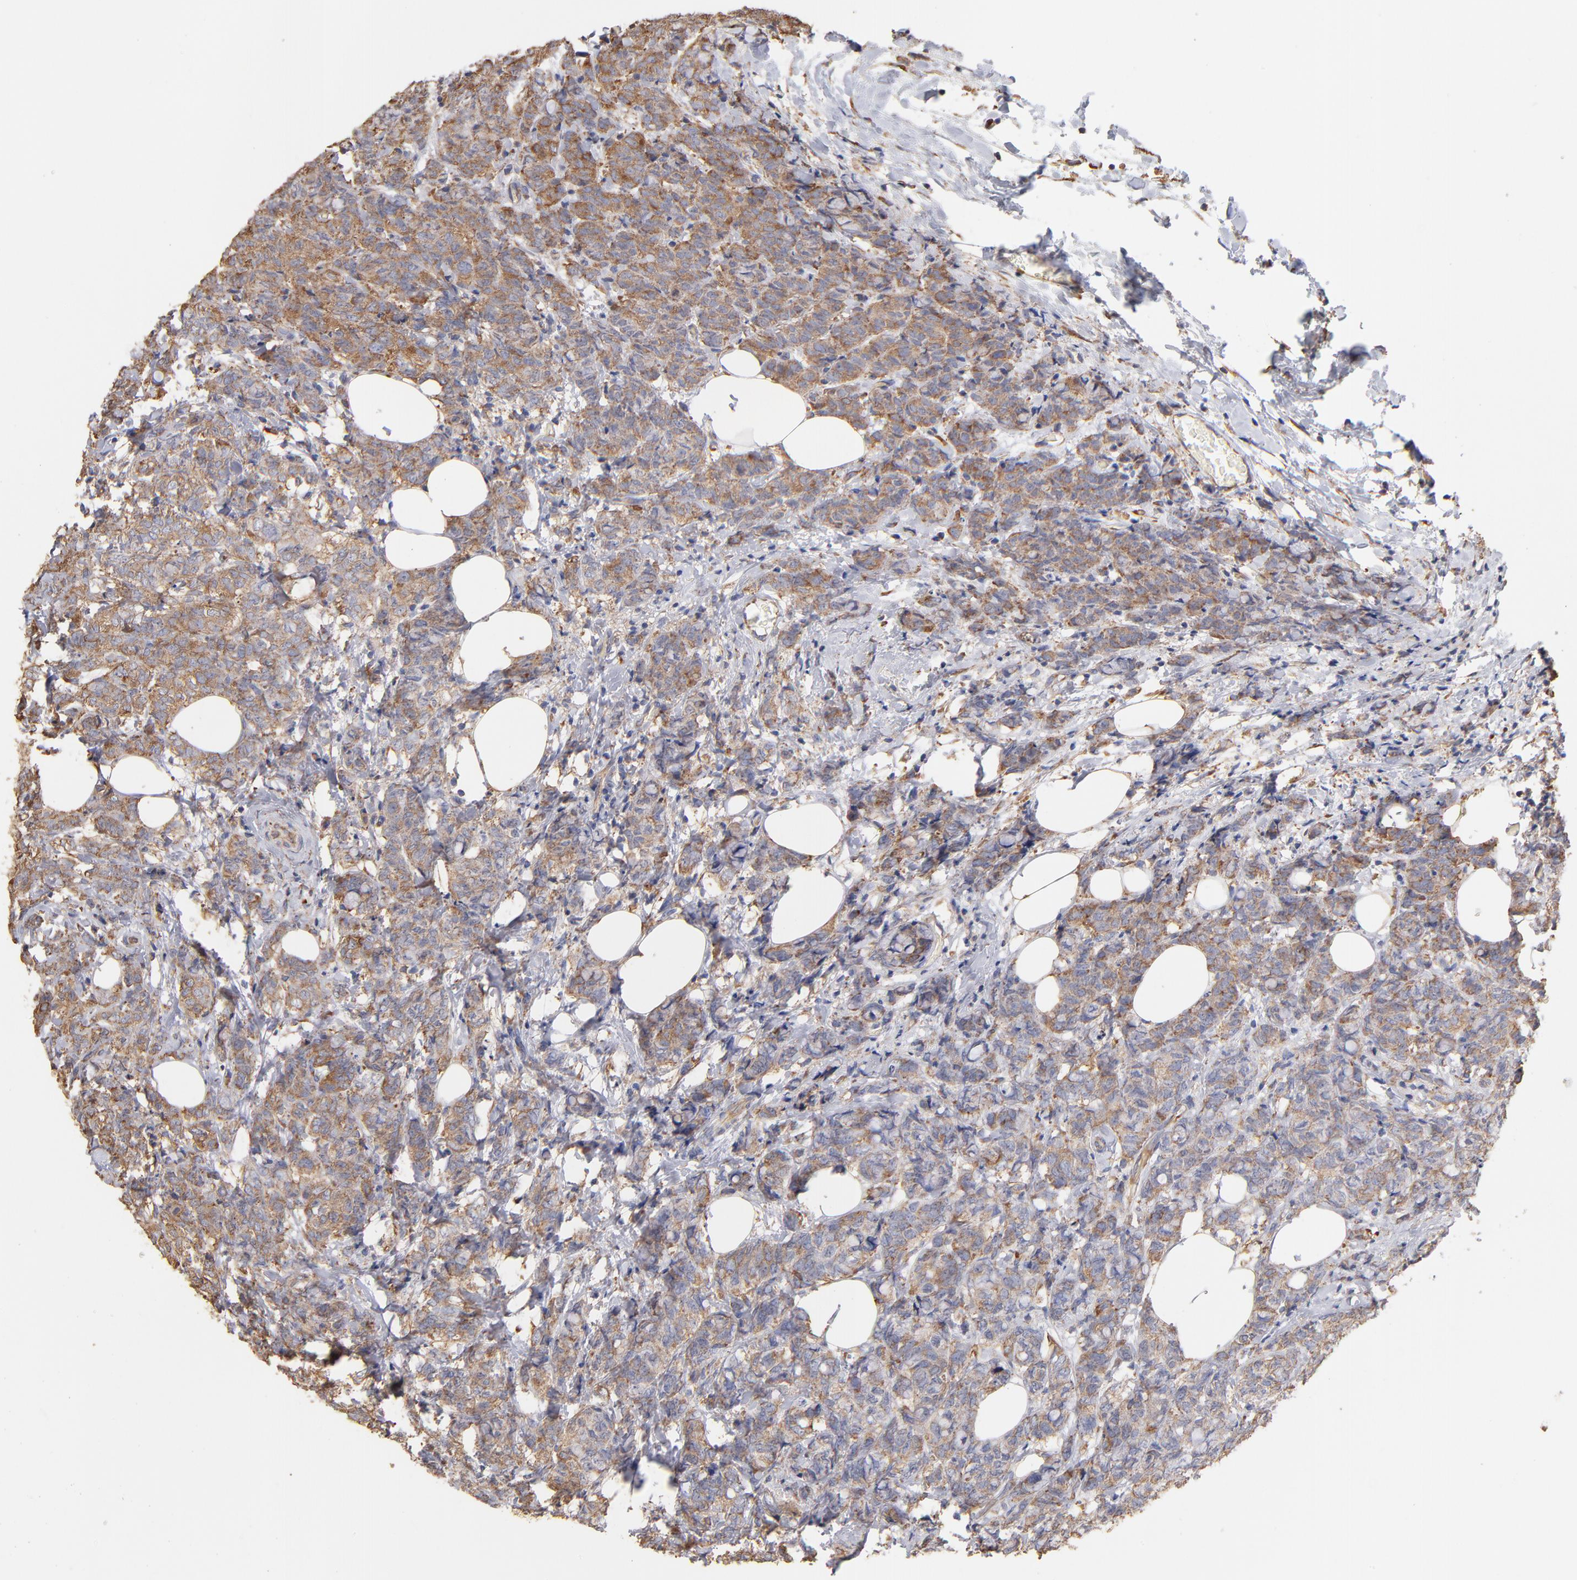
{"staining": {"intensity": "weak", "quantity": ">75%", "location": "cytoplasmic/membranous"}, "tissue": "breast cancer", "cell_type": "Tumor cells", "image_type": "cancer", "snomed": [{"axis": "morphology", "description": "Lobular carcinoma"}, {"axis": "topography", "description": "Breast"}], "caption": "A high-resolution photomicrograph shows immunohistochemistry (IHC) staining of breast cancer, which exhibits weak cytoplasmic/membranous expression in approximately >75% of tumor cells. (Stains: DAB (3,3'-diaminobenzidine) in brown, nuclei in blue, Microscopy: brightfield microscopy at high magnification).", "gene": "RPL9", "patient": {"sex": "female", "age": 60}}